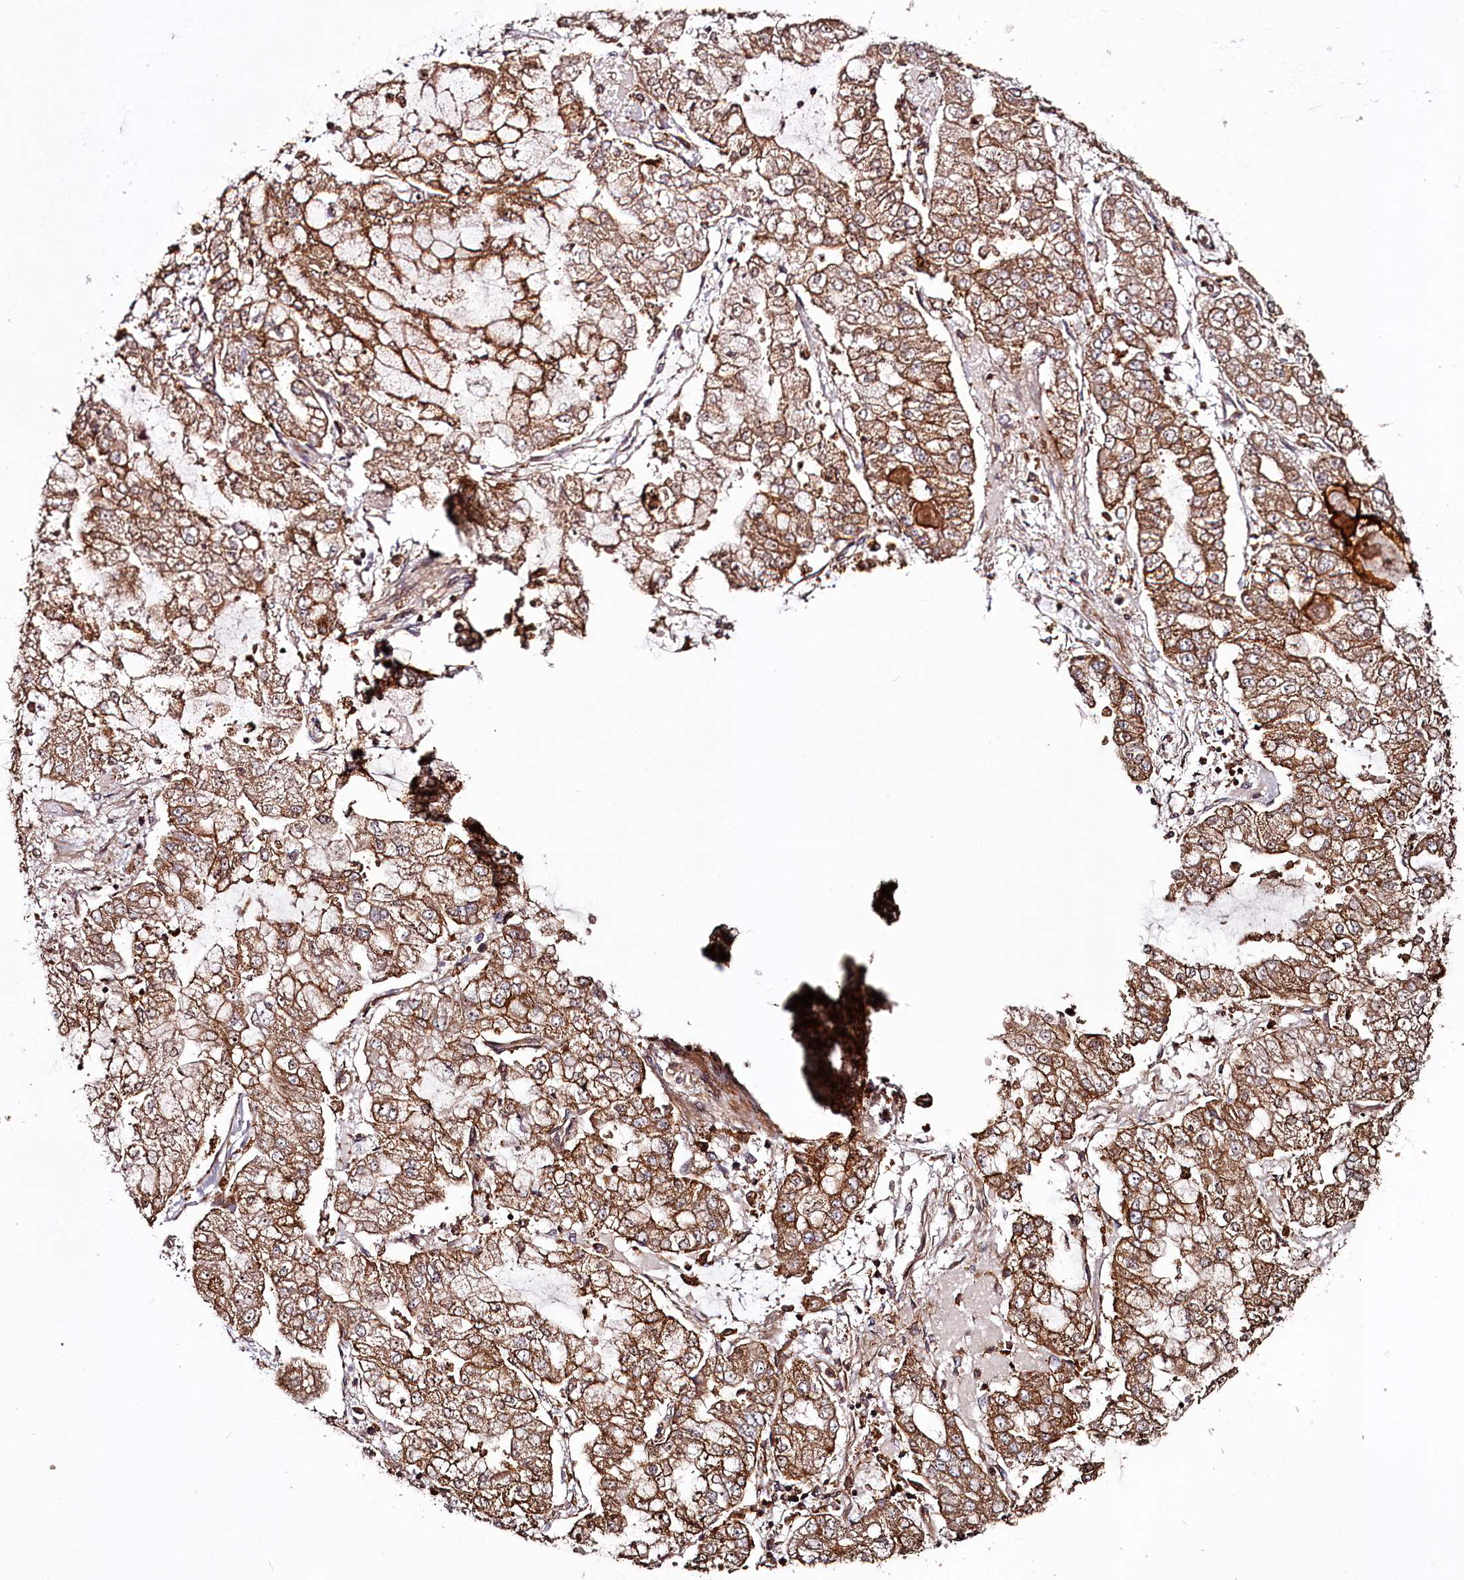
{"staining": {"intensity": "moderate", "quantity": ">75%", "location": "cytoplasmic/membranous"}, "tissue": "stomach cancer", "cell_type": "Tumor cells", "image_type": "cancer", "snomed": [{"axis": "morphology", "description": "Adenocarcinoma, NOS"}, {"axis": "topography", "description": "Stomach"}], "caption": "Stomach cancer (adenocarcinoma) stained with immunohistochemistry (IHC) displays moderate cytoplasmic/membranous staining in approximately >75% of tumor cells.", "gene": "KIF14", "patient": {"sex": "male", "age": 76}}